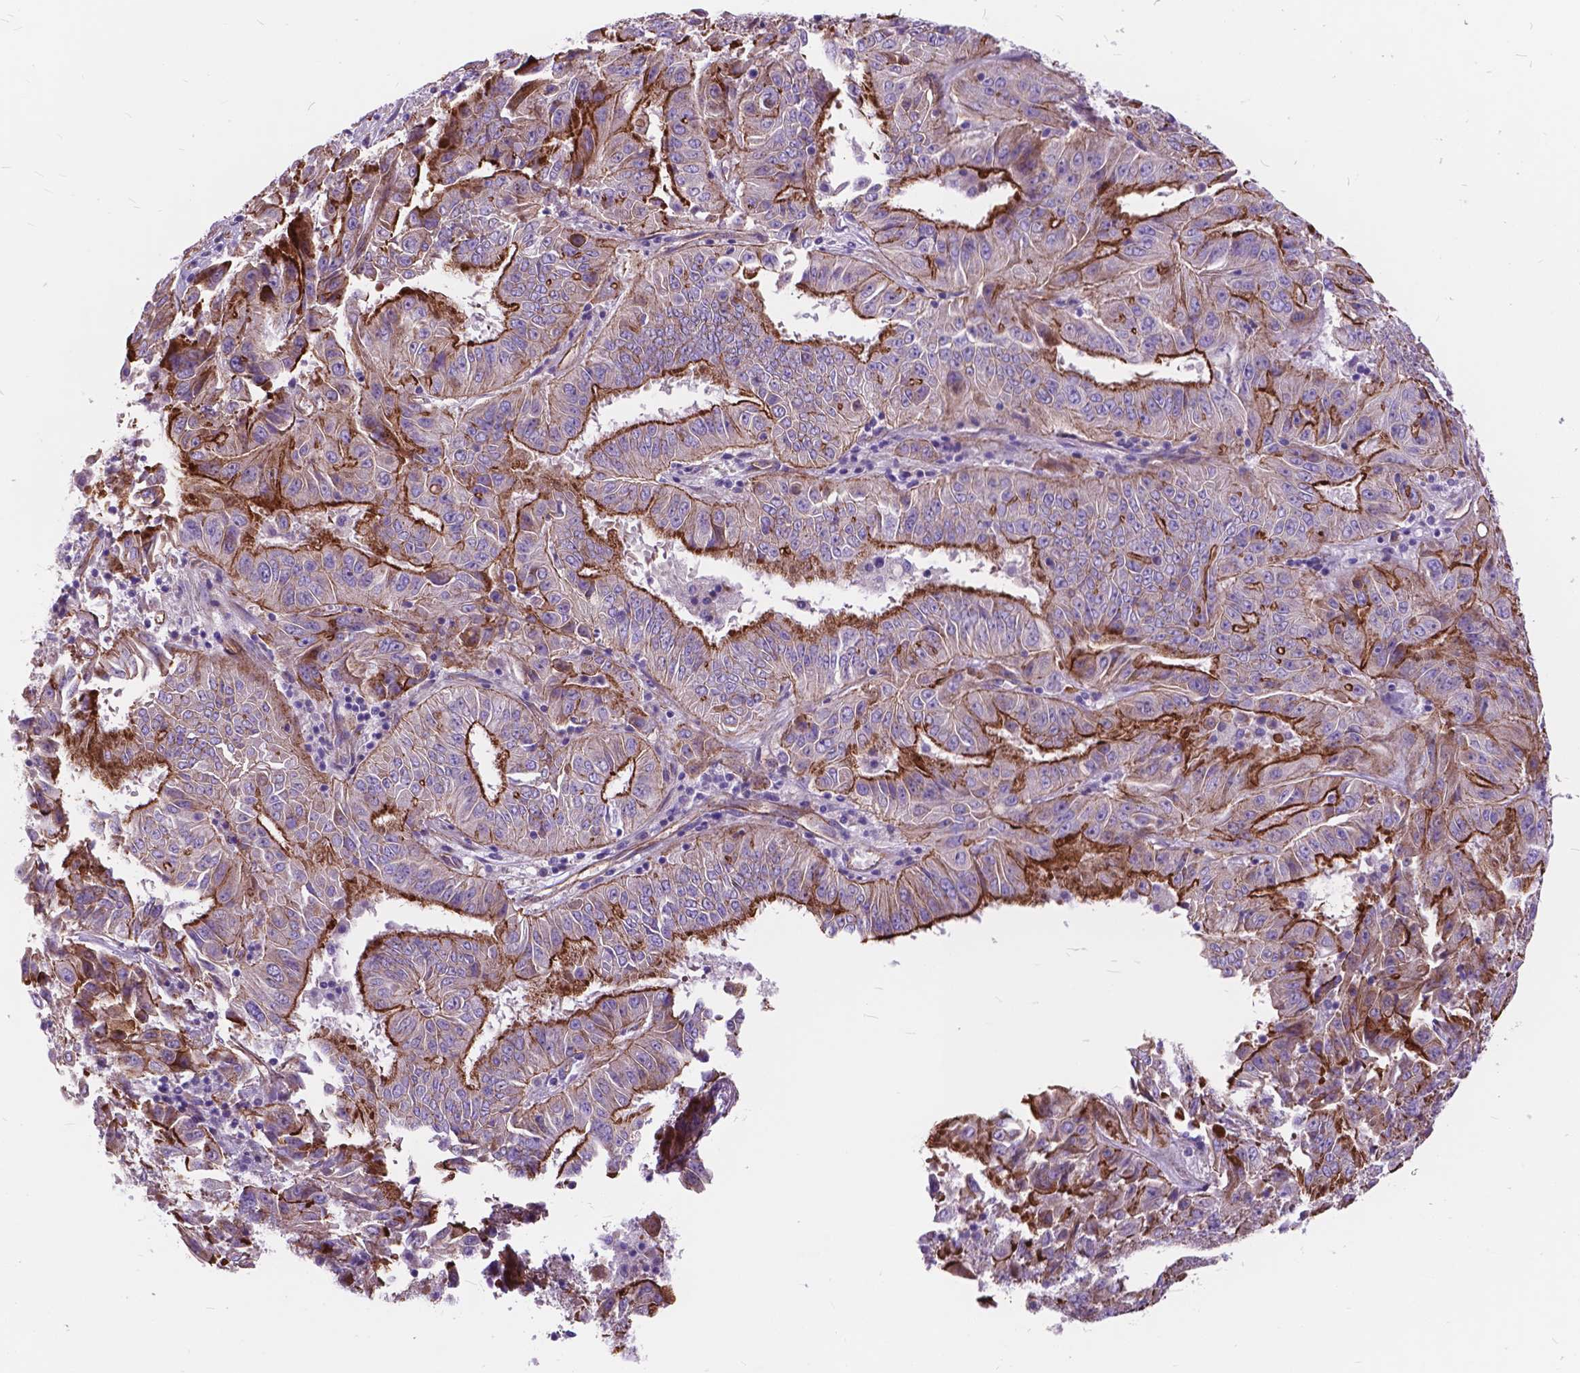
{"staining": {"intensity": "strong", "quantity": "<25%", "location": "cytoplasmic/membranous"}, "tissue": "pancreatic cancer", "cell_type": "Tumor cells", "image_type": "cancer", "snomed": [{"axis": "morphology", "description": "Adenocarcinoma, NOS"}, {"axis": "topography", "description": "Pancreas"}], "caption": "Approximately <25% of tumor cells in human pancreatic adenocarcinoma exhibit strong cytoplasmic/membranous protein positivity as visualized by brown immunohistochemical staining.", "gene": "FLT4", "patient": {"sex": "male", "age": 63}}